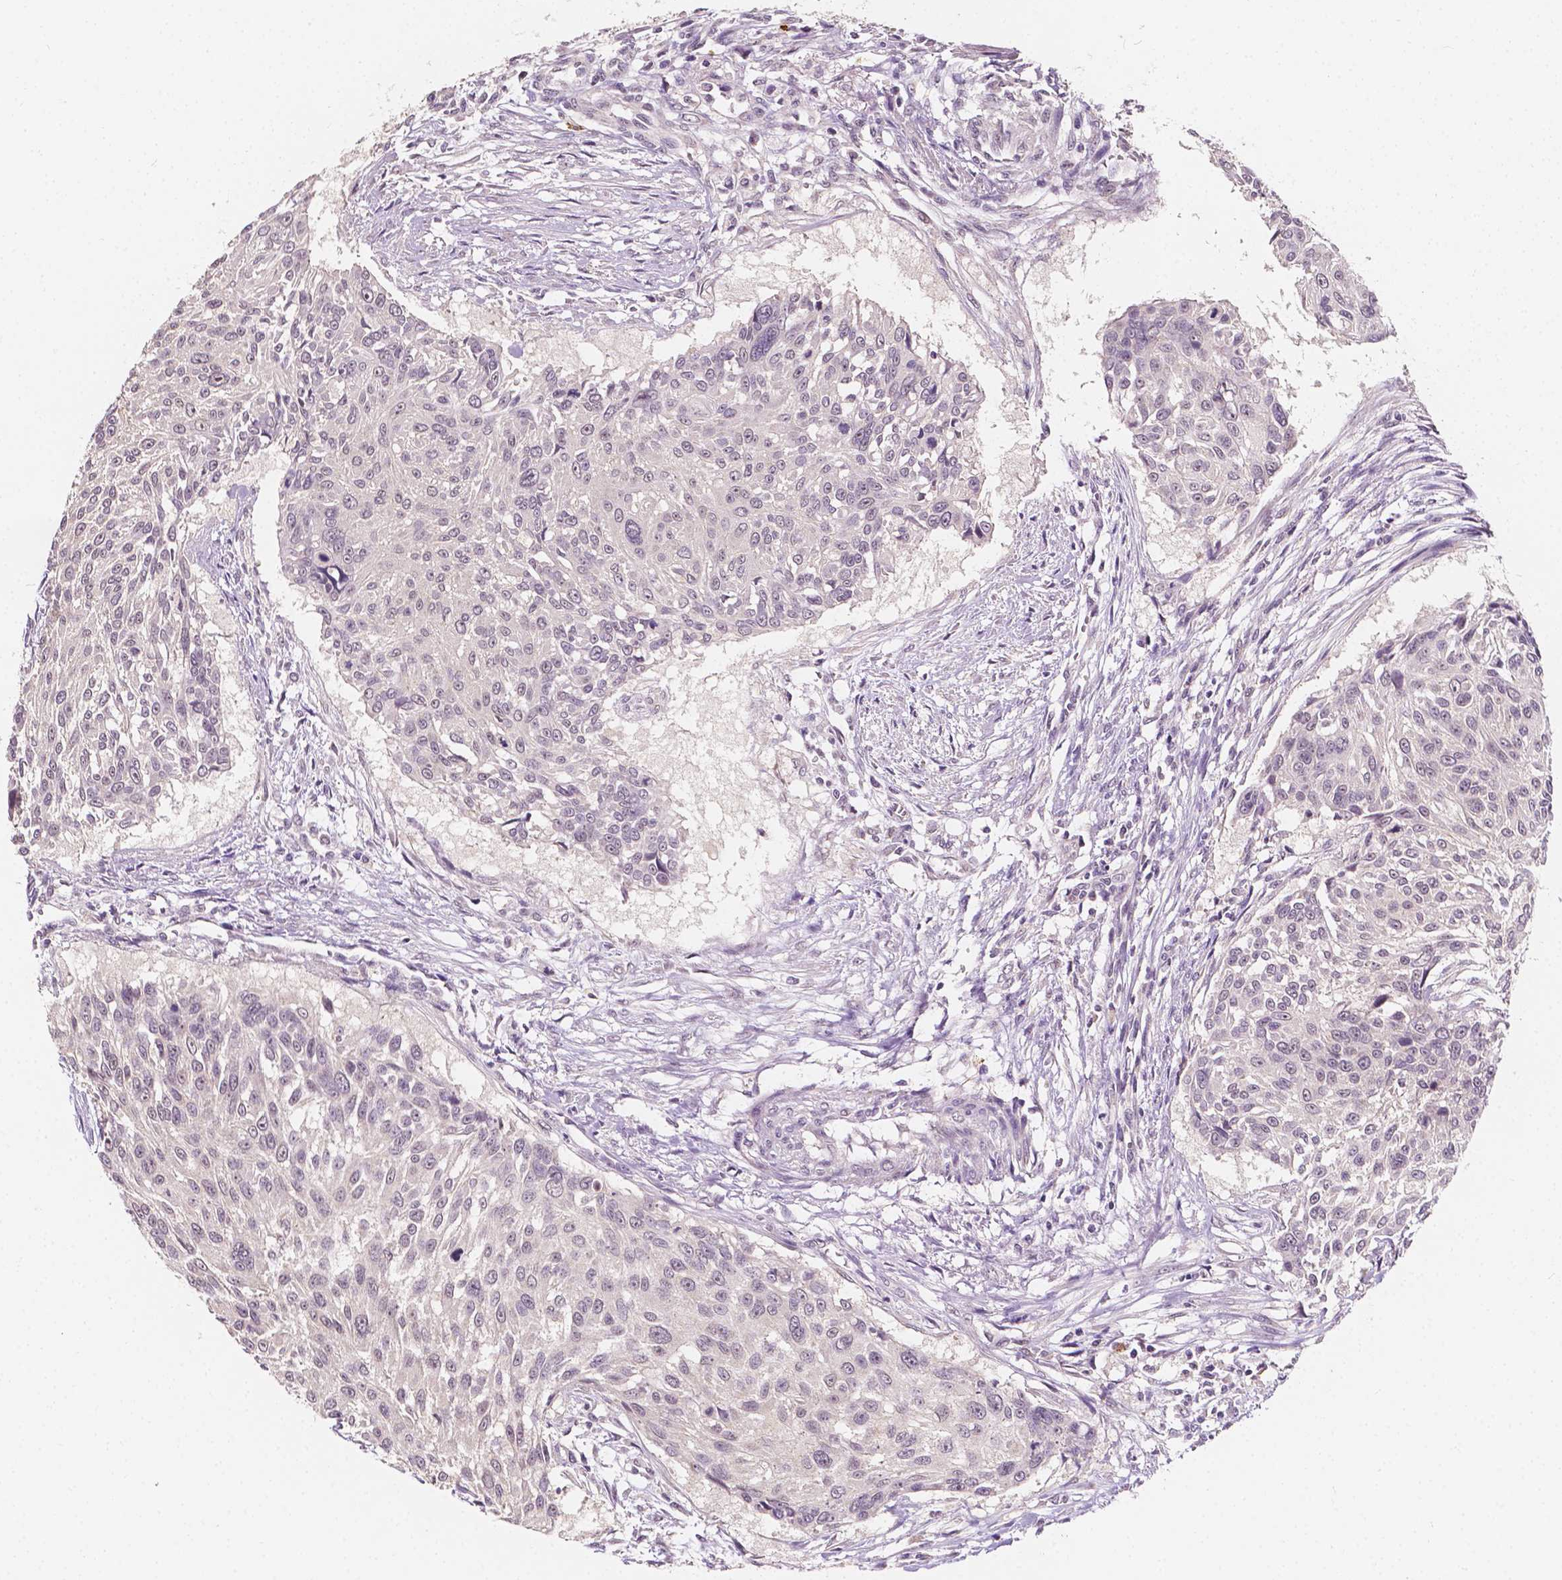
{"staining": {"intensity": "negative", "quantity": "none", "location": "none"}, "tissue": "urothelial cancer", "cell_type": "Tumor cells", "image_type": "cancer", "snomed": [{"axis": "morphology", "description": "Urothelial carcinoma, NOS"}, {"axis": "topography", "description": "Urinary bladder"}], "caption": "The immunohistochemistry micrograph has no significant staining in tumor cells of transitional cell carcinoma tissue.", "gene": "SIRT2", "patient": {"sex": "male", "age": 55}}